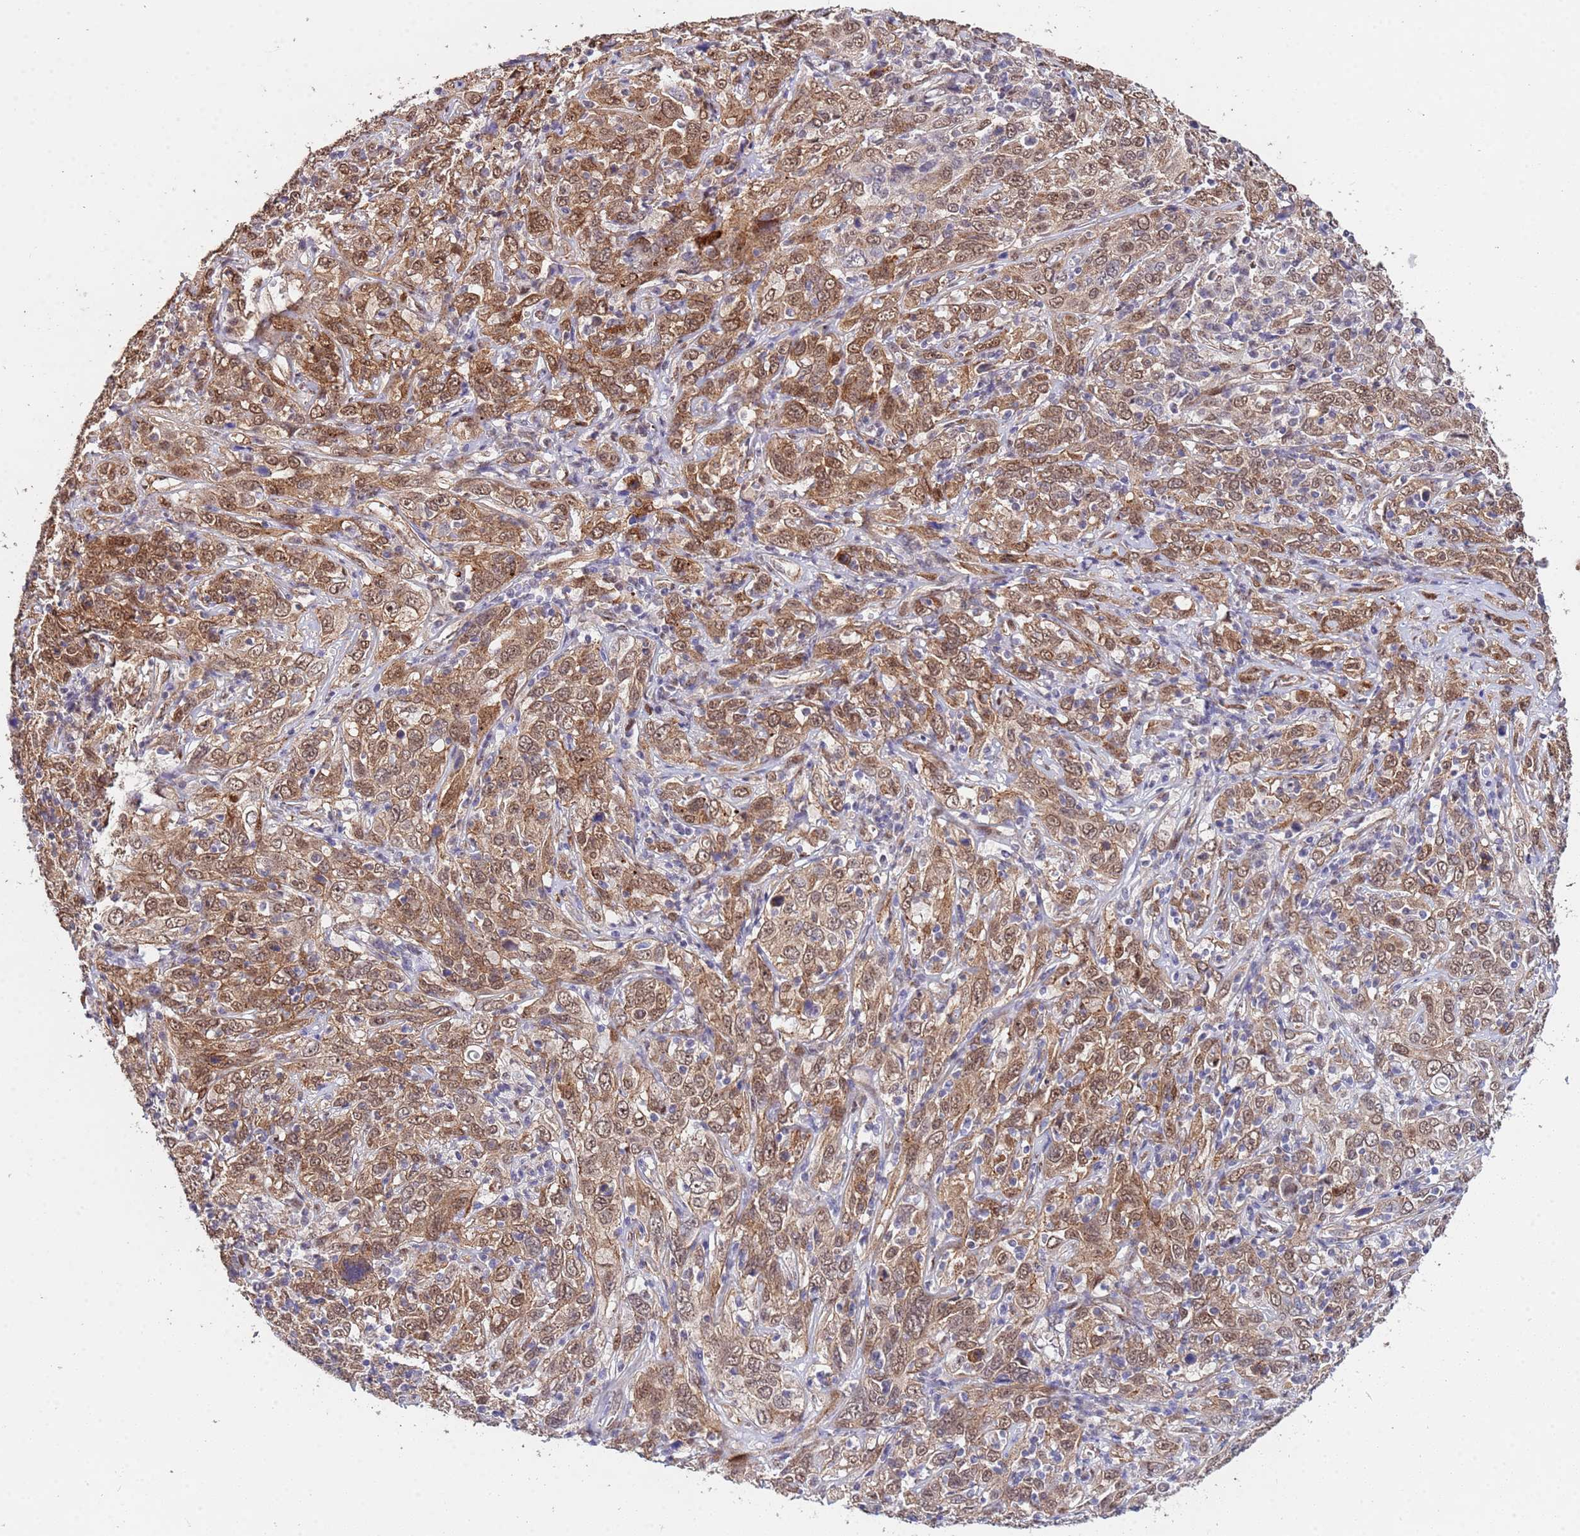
{"staining": {"intensity": "moderate", "quantity": ">75%", "location": "cytoplasmic/membranous,nuclear"}, "tissue": "cervical cancer", "cell_type": "Tumor cells", "image_type": "cancer", "snomed": [{"axis": "morphology", "description": "Squamous cell carcinoma, NOS"}, {"axis": "topography", "description": "Cervix"}], "caption": "IHC (DAB) staining of human cervical cancer demonstrates moderate cytoplasmic/membranous and nuclear protein staining in approximately >75% of tumor cells.", "gene": "TRIP6", "patient": {"sex": "female", "age": 46}}